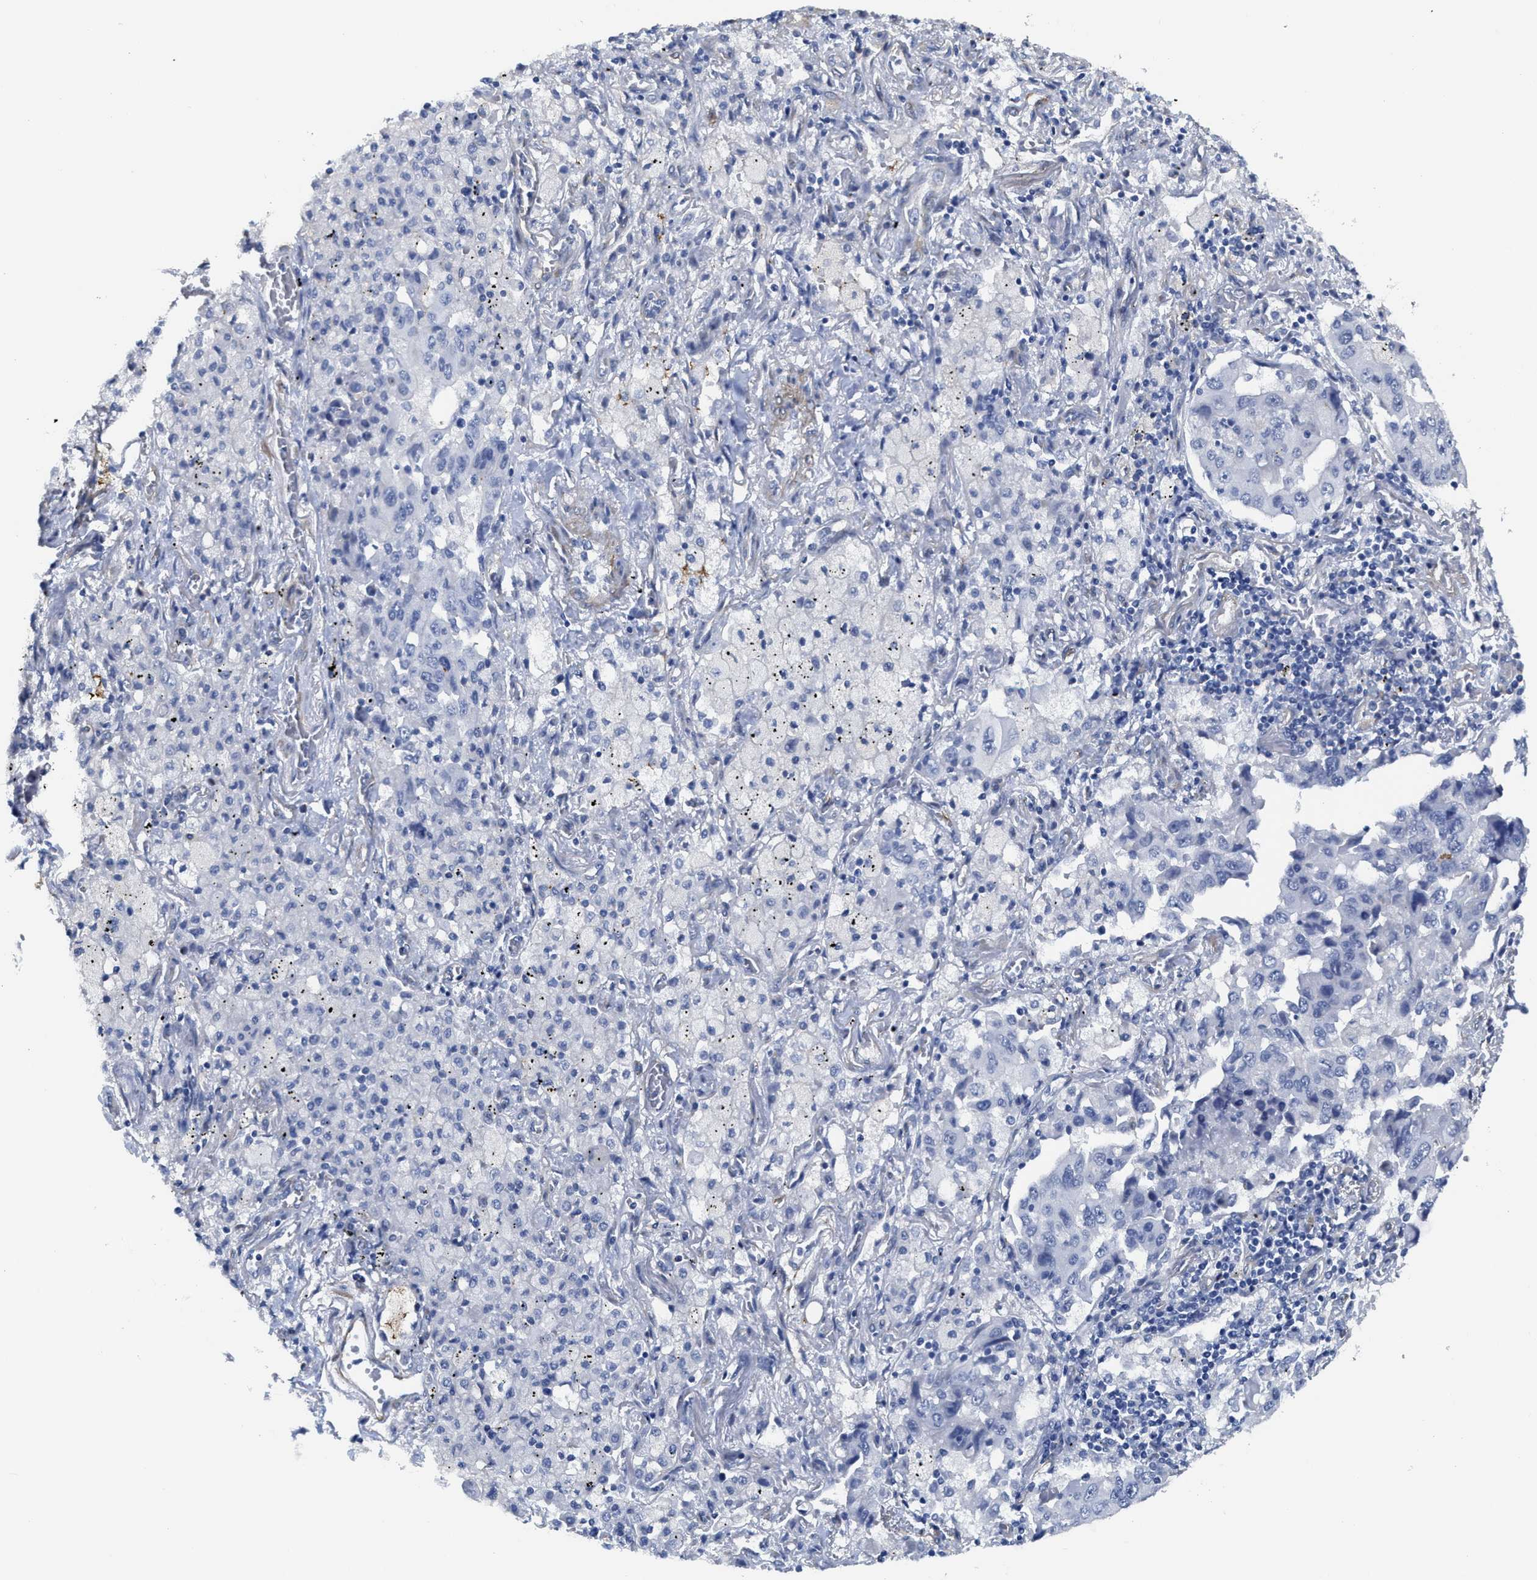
{"staining": {"intensity": "negative", "quantity": "none", "location": "none"}, "tissue": "lung cancer", "cell_type": "Tumor cells", "image_type": "cancer", "snomed": [{"axis": "morphology", "description": "Adenocarcinoma, NOS"}, {"axis": "topography", "description": "Lung"}], "caption": "Immunohistochemical staining of adenocarcinoma (lung) exhibits no significant positivity in tumor cells.", "gene": "TUB", "patient": {"sex": "female", "age": 65}}